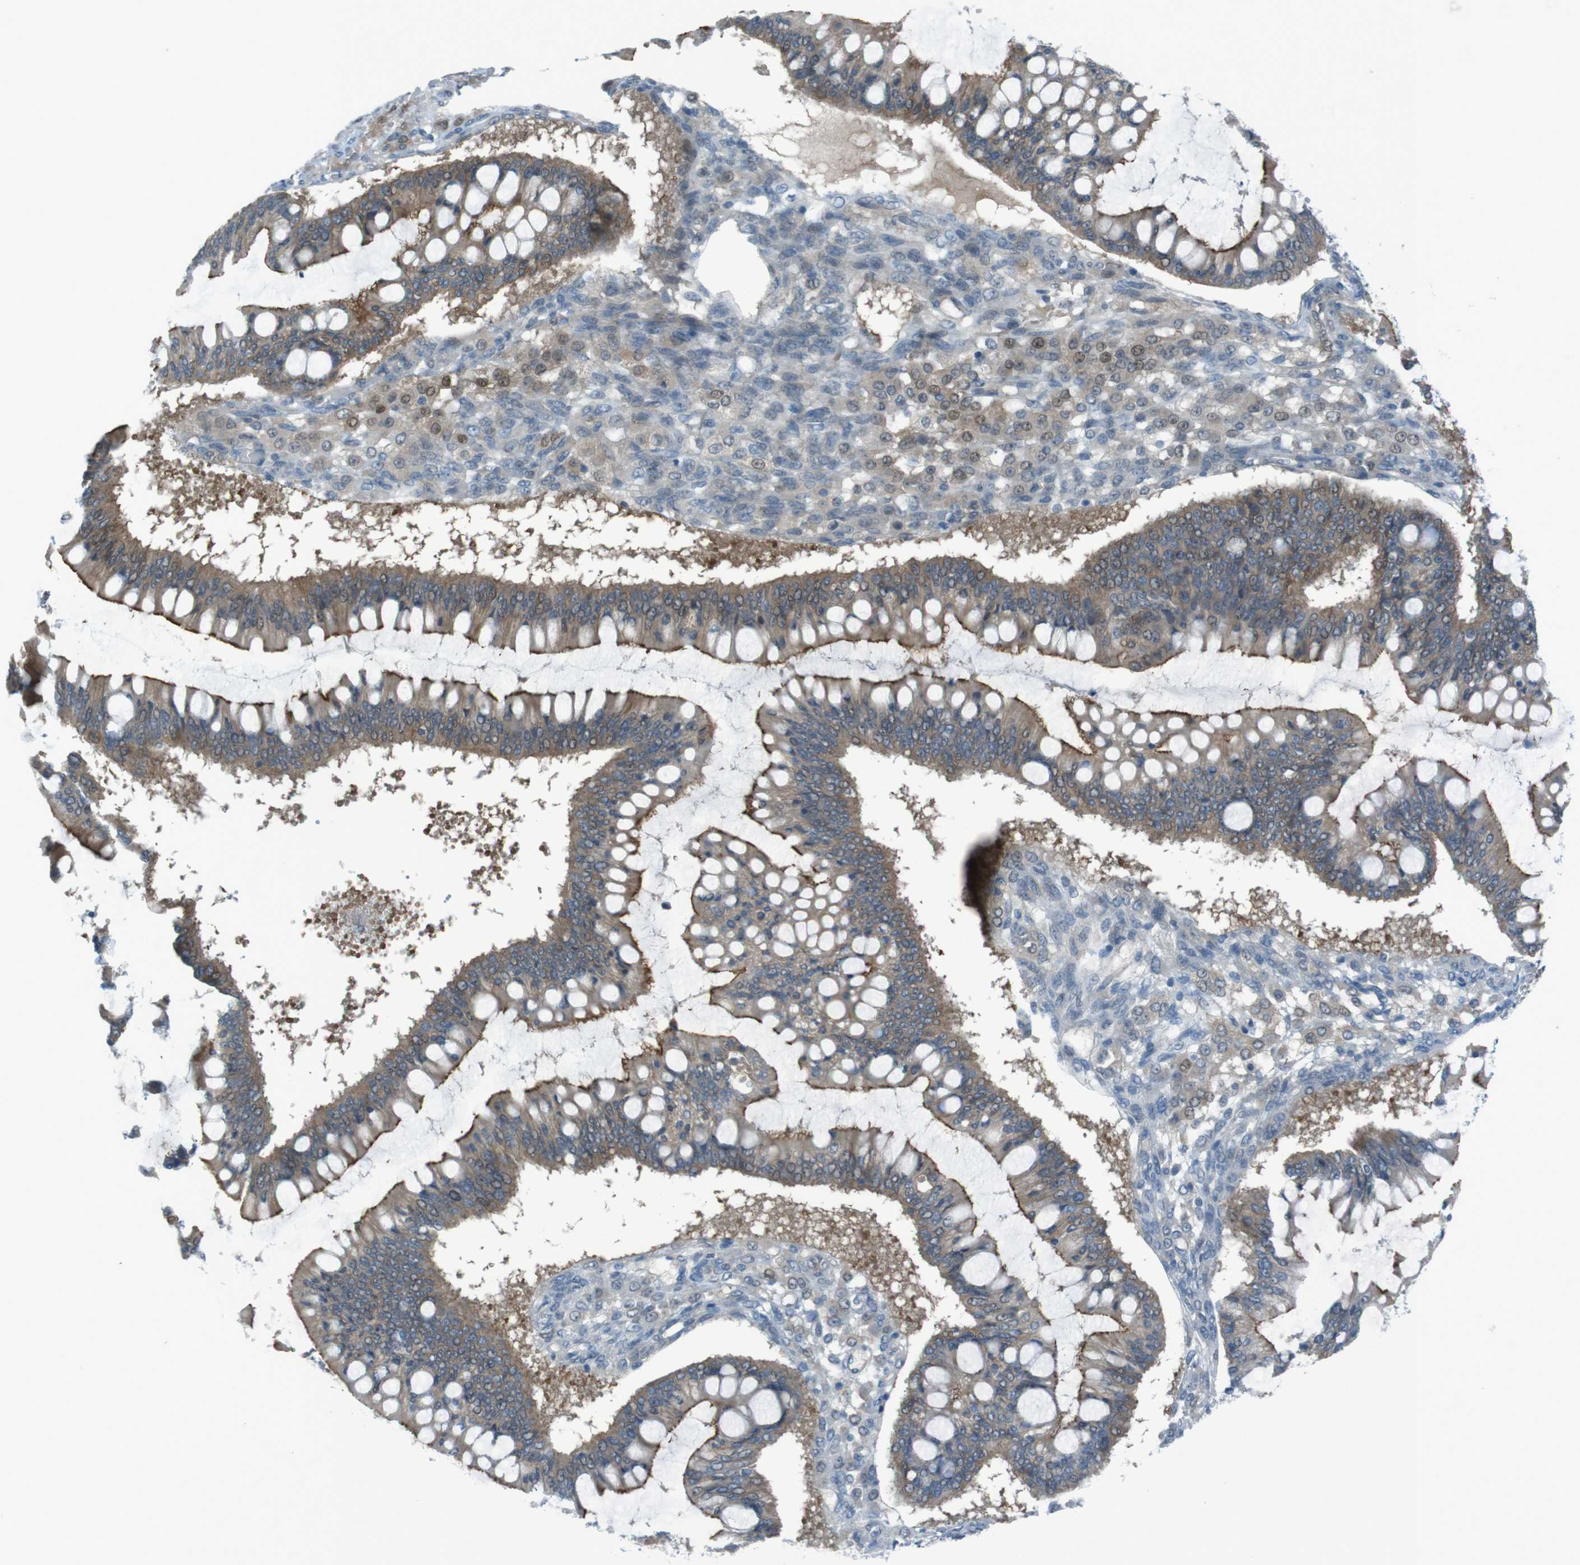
{"staining": {"intensity": "moderate", "quantity": ">75%", "location": "cytoplasmic/membranous"}, "tissue": "ovarian cancer", "cell_type": "Tumor cells", "image_type": "cancer", "snomed": [{"axis": "morphology", "description": "Cystadenocarcinoma, mucinous, NOS"}, {"axis": "topography", "description": "Ovary"}], "caption": "Immunohistochemical staining of ovarian mucinous cystadenocarcinoma shows medium levels of moderate cytoplasmic/membranous protein expression in about >75% of tumor cells.", "gene": "ZDHHC20", "patient": {"sex": "female", "age": 73}}